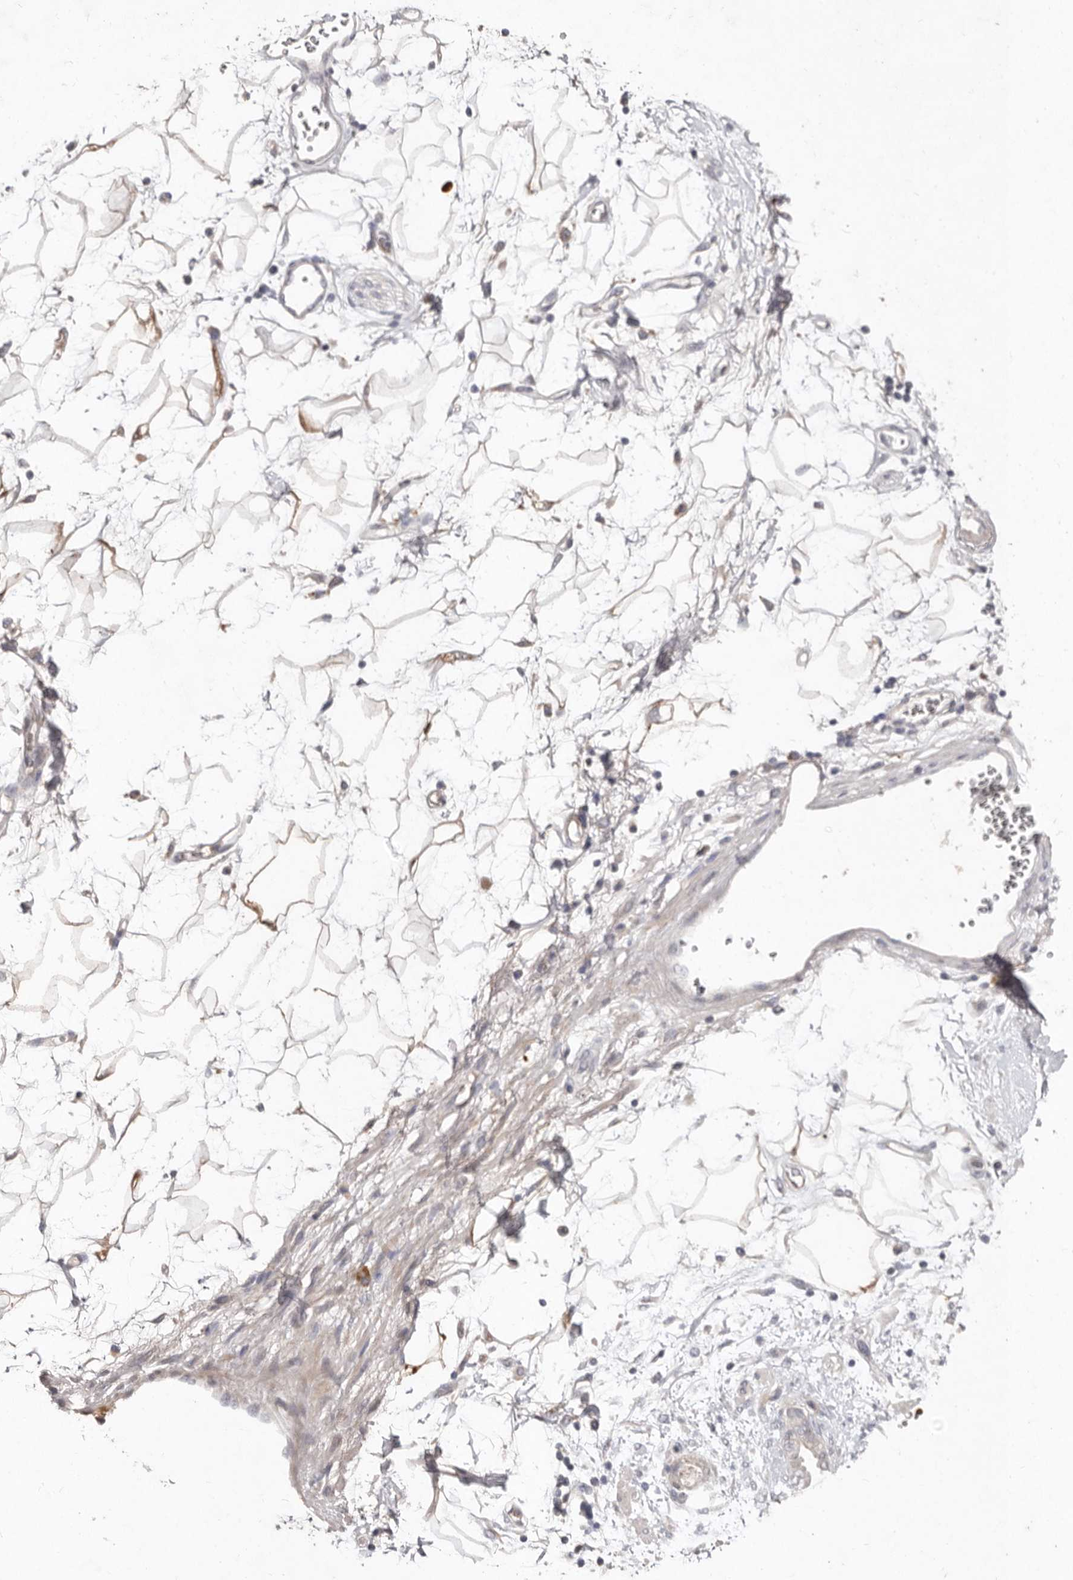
{"staining": {"intensity": "weak", "quantity": "25%-75%", "location": "cytoplasmic/membranous"}, "tissue": "adipose tissue", "cell_type": "Adipocytes", "image_type": "normal", "snomed": [{"axis": "morphology", "description": "Normal tissue, NOS"}, {"axis": "morphology", "description": "Adenocarcinoma, NOS"}, {"axis": "topography", "description": "Duodenum"}, {"axis": "topography", "description": "Peripheral nerve tissue"}], "caption": "A brown stain labels weak cytoplasmic/membranous positivity of a protein in adipocytes of unremarkable human adipose tissue. Nuclei are stained in blue.", "gene": "EDEM1", "patient": {"sex": "female", "age": 60}}